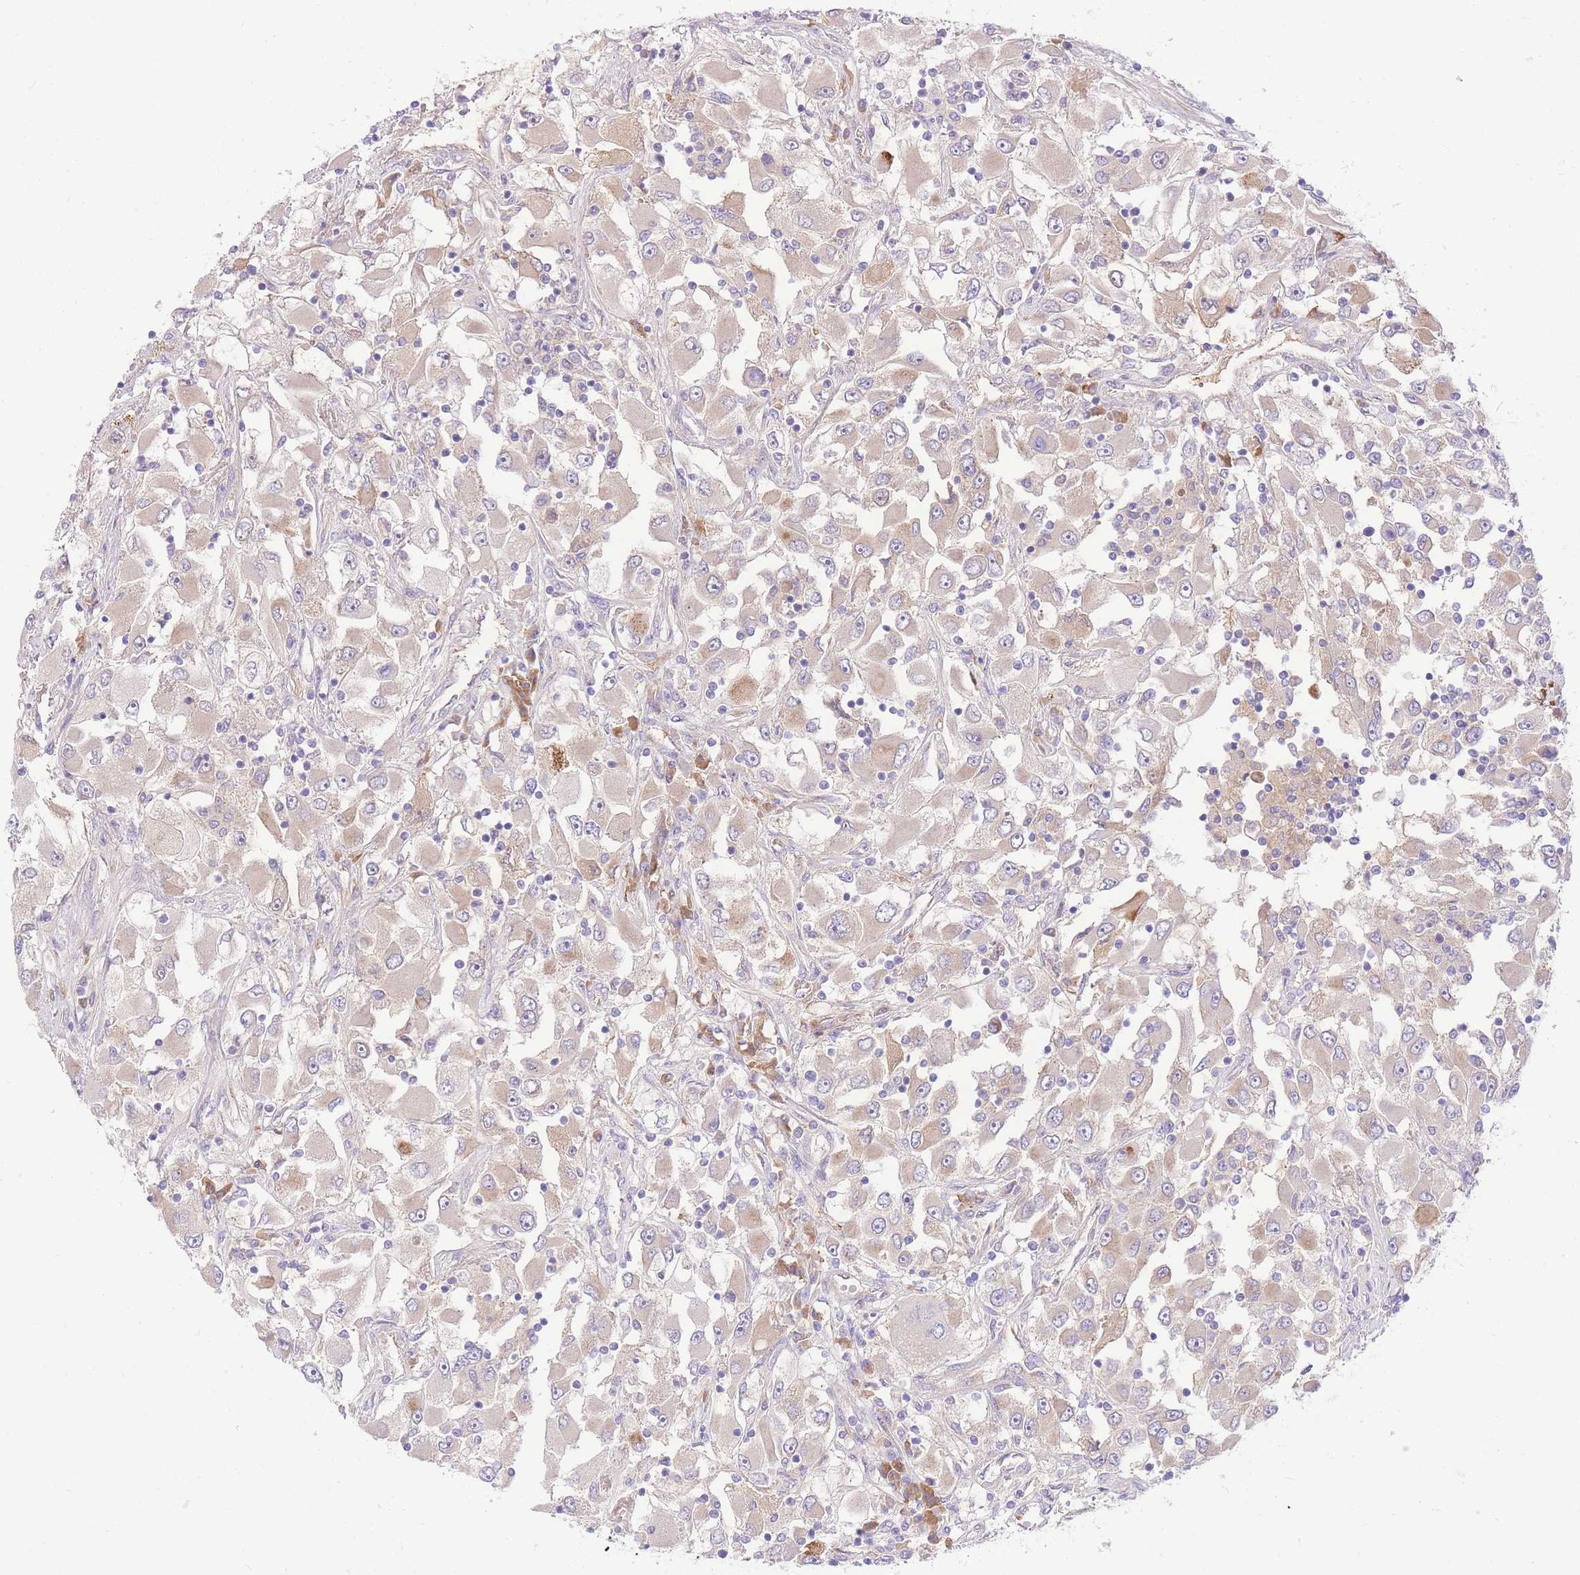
{"staining": {"intensity": "weak", "quantity": "25%-75%", "location": "cytoplasmic/membranous"}, "tissue": "renal cancer", "cell_type": "Tumor cells", "image_type": "cancer", "snomed": [{"axis": "morphology", "description": "Adenocarcinoma, NOS"}, {"axis": "topography", "description": "Kidney"}], "caption": "A brown stain highlights weak cytoplasmic/membranous expression of a protein in renal adenocarcinoma tumor cells. (DAB (3,3'-diaminobenzidine) = brown stain, brightfield microscopy at high magnification).", "gene": "LIPH", "patient": {"sex": "female", "age": 52}}